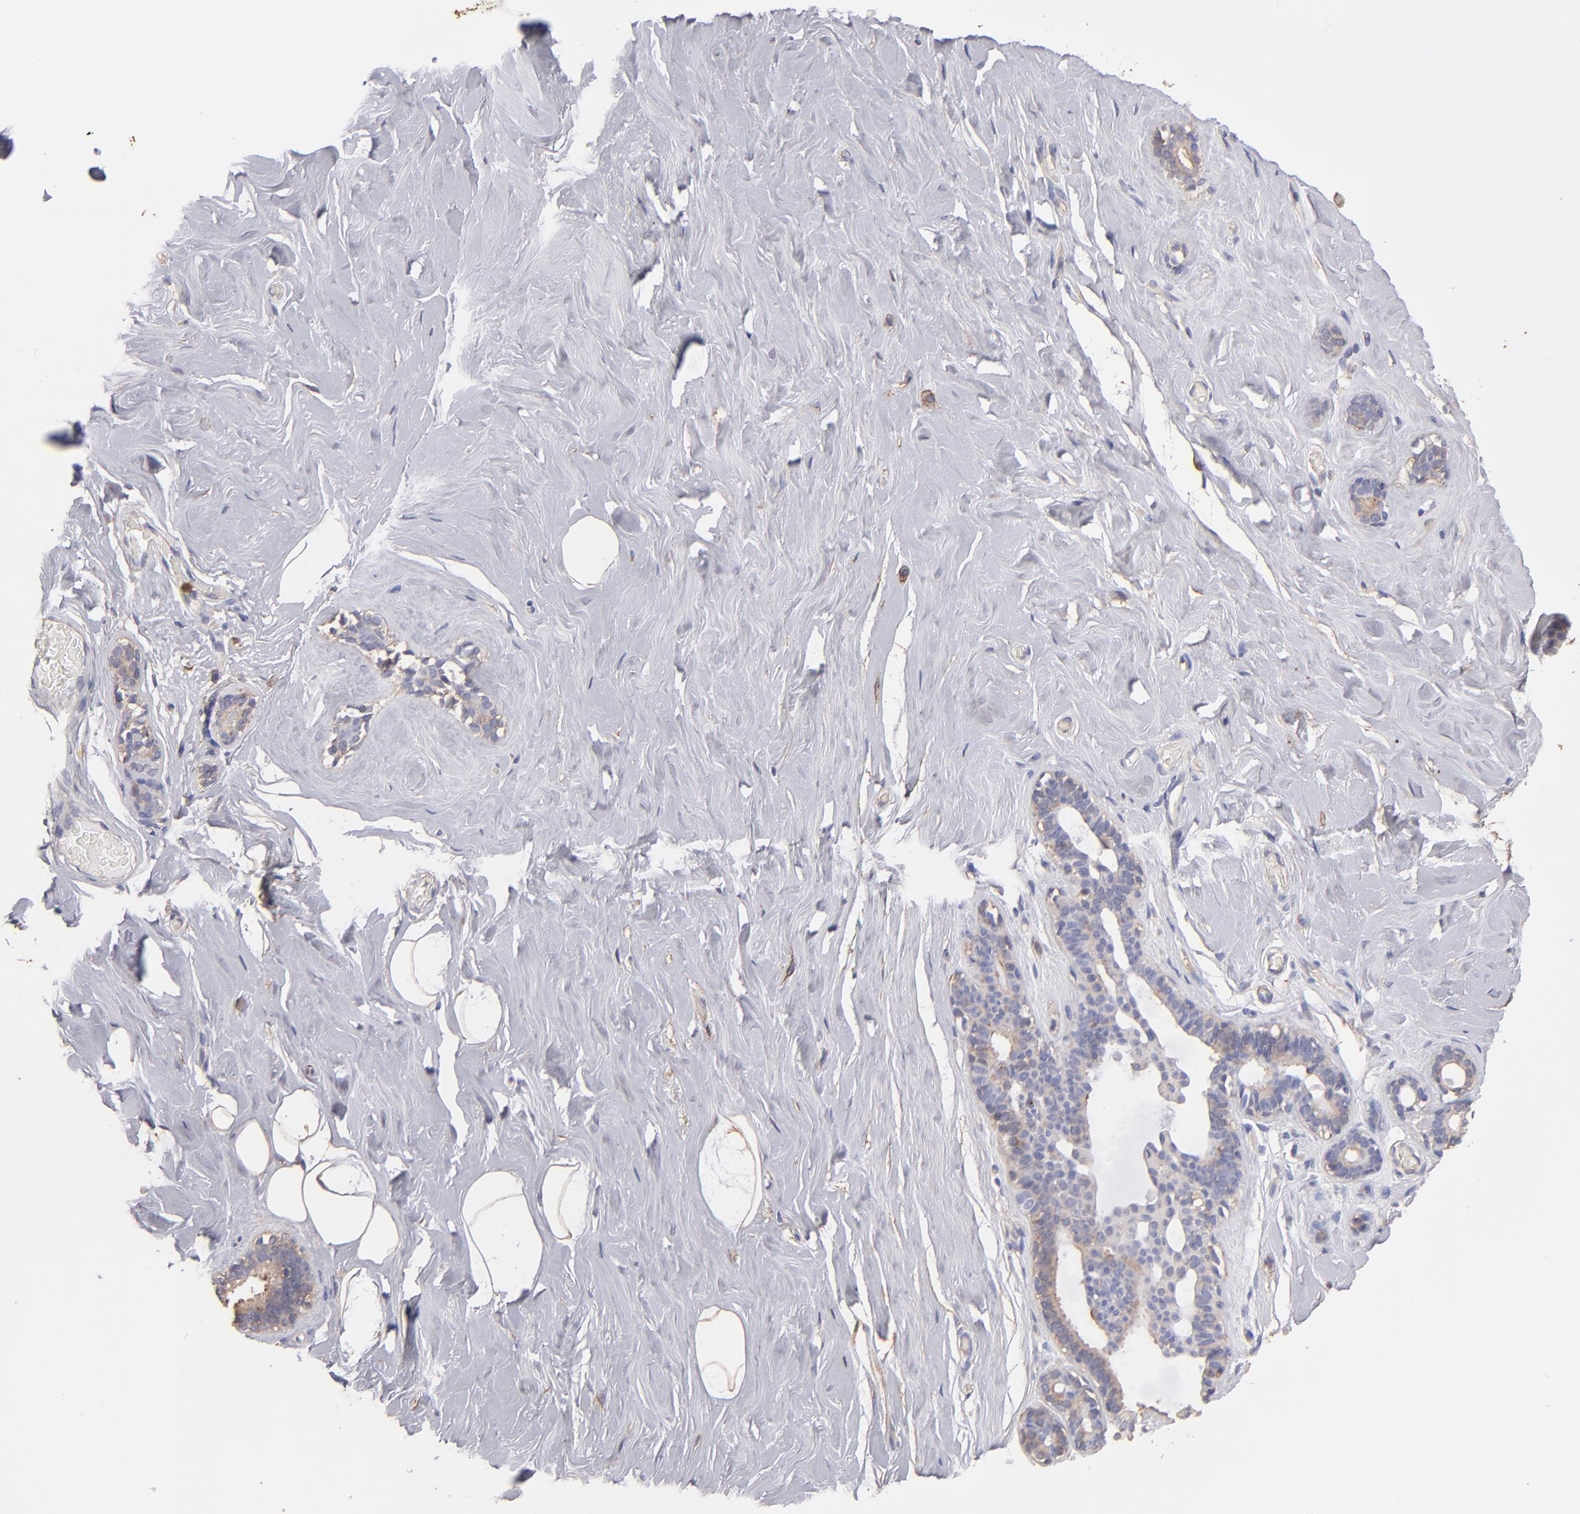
{"staining": {"intensity": "negative", "quantity": "none", "location": "none"}, "tissue": "breast", "cell_type": "Adipocytes", "image_type": "normal", "snomed": [{"axis": "morphology", "description": "Normal tissue, NOS"}, {"axis": "topography", "description": "Breast"}], "caption": "Image shows no significant protein staining in adipocytes of unremarkable breast. (Stains: DAB (3,3'-diaminobenzidine) immunohistochemistry (IHC) with hematoxylin counter stain, Microscopy: brightfield microscopy at high magnification).", "gene": "ABCB1", "patient": {"sex": "female", "age": 75}}